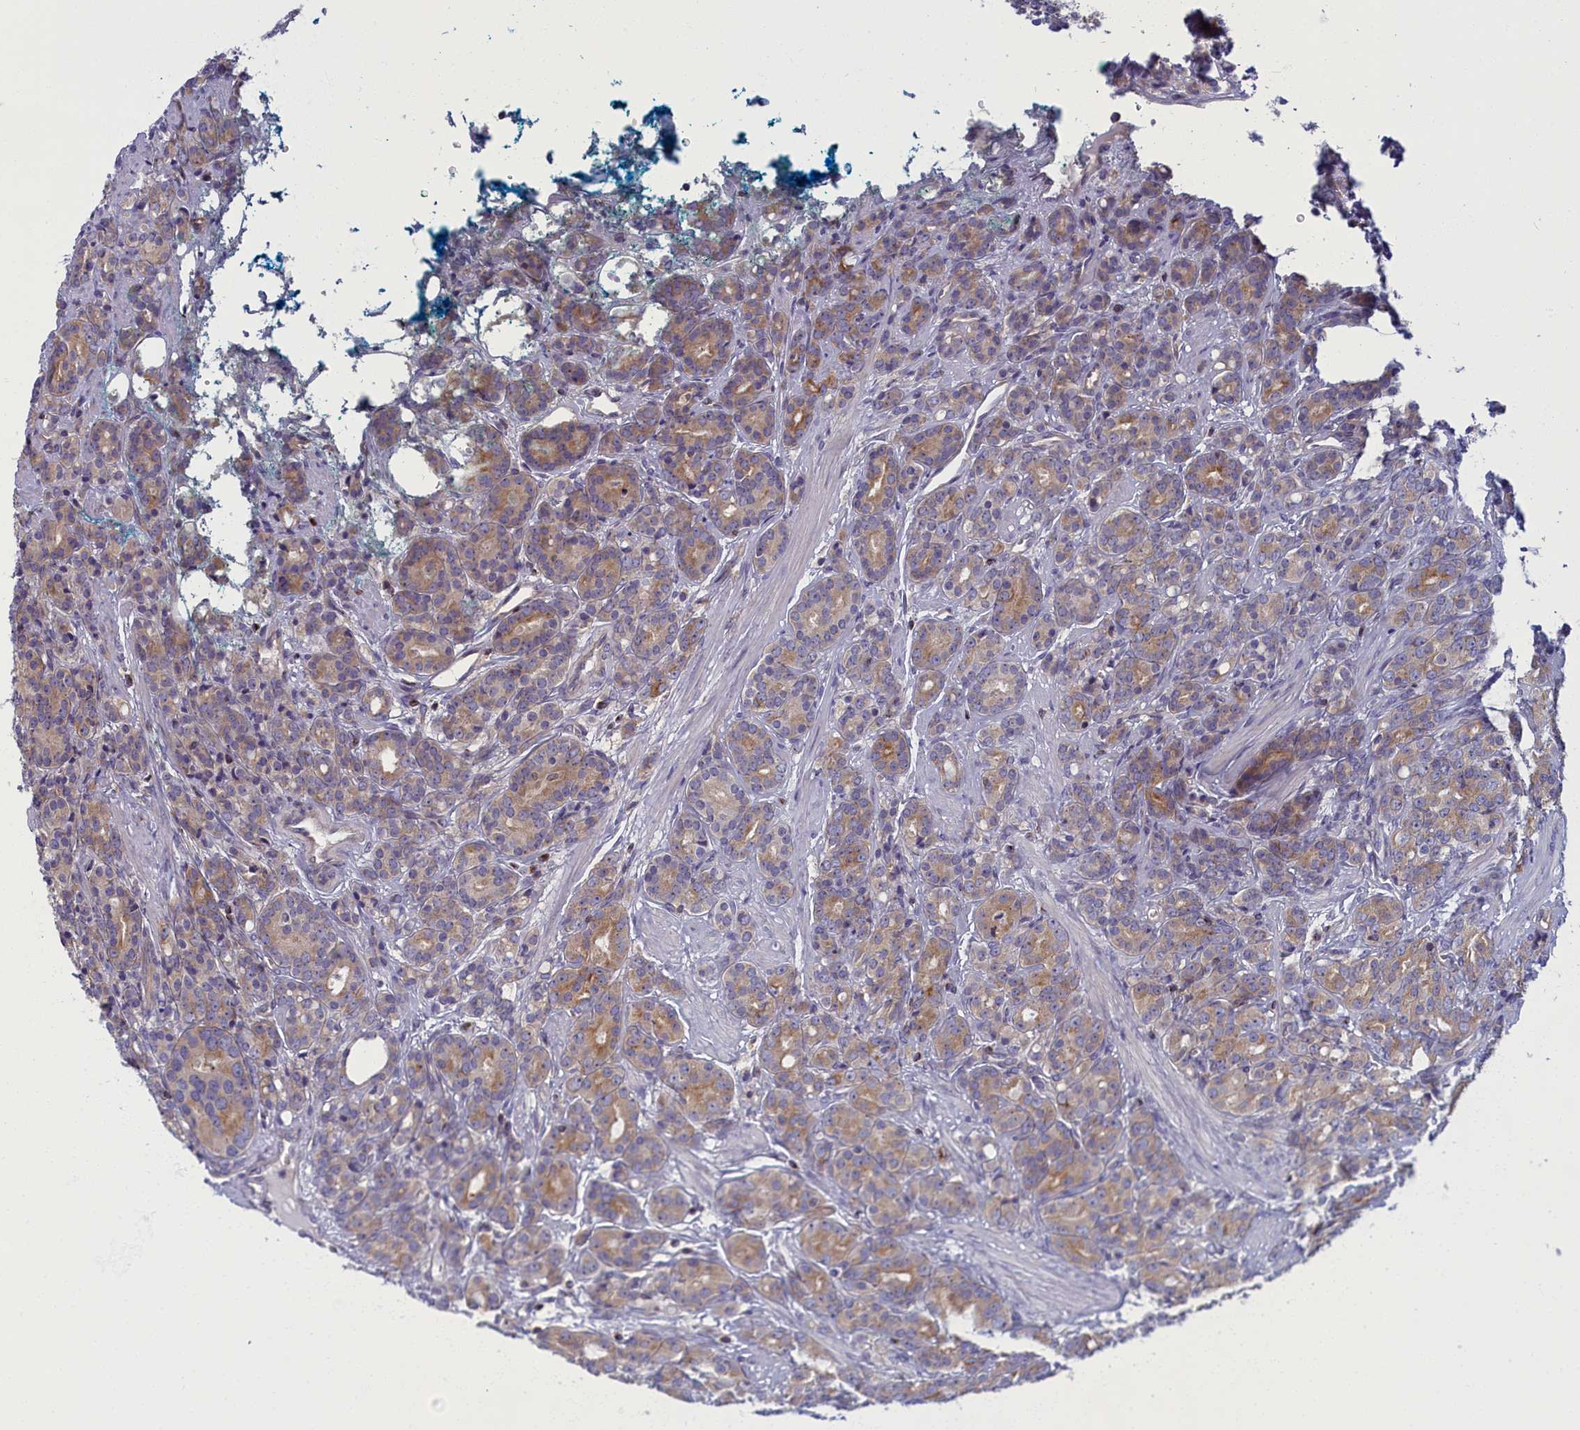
{"staining": {"intensity": "moderate", "quantity": "25%-75%", "location": "cytoplasmic/membranous"}, "tissue": "prostate cancer", "cell_type": "Tumor cells", "image_type": "cancer", "snomed": [{"axis": "morphology", "description": "Adenocarcinoma, High grade"}, {"axis": "topography", "description": "Prostate"}], "caption": "The image displays staining of prostate cancer (adenocarcinoma (high-grade)), revealing moderate cytoplasmic/membranous protein expression (brown color) within tumor cells.", "gene": "NOL10", "patient": {"sex": "male", "age": 62}}